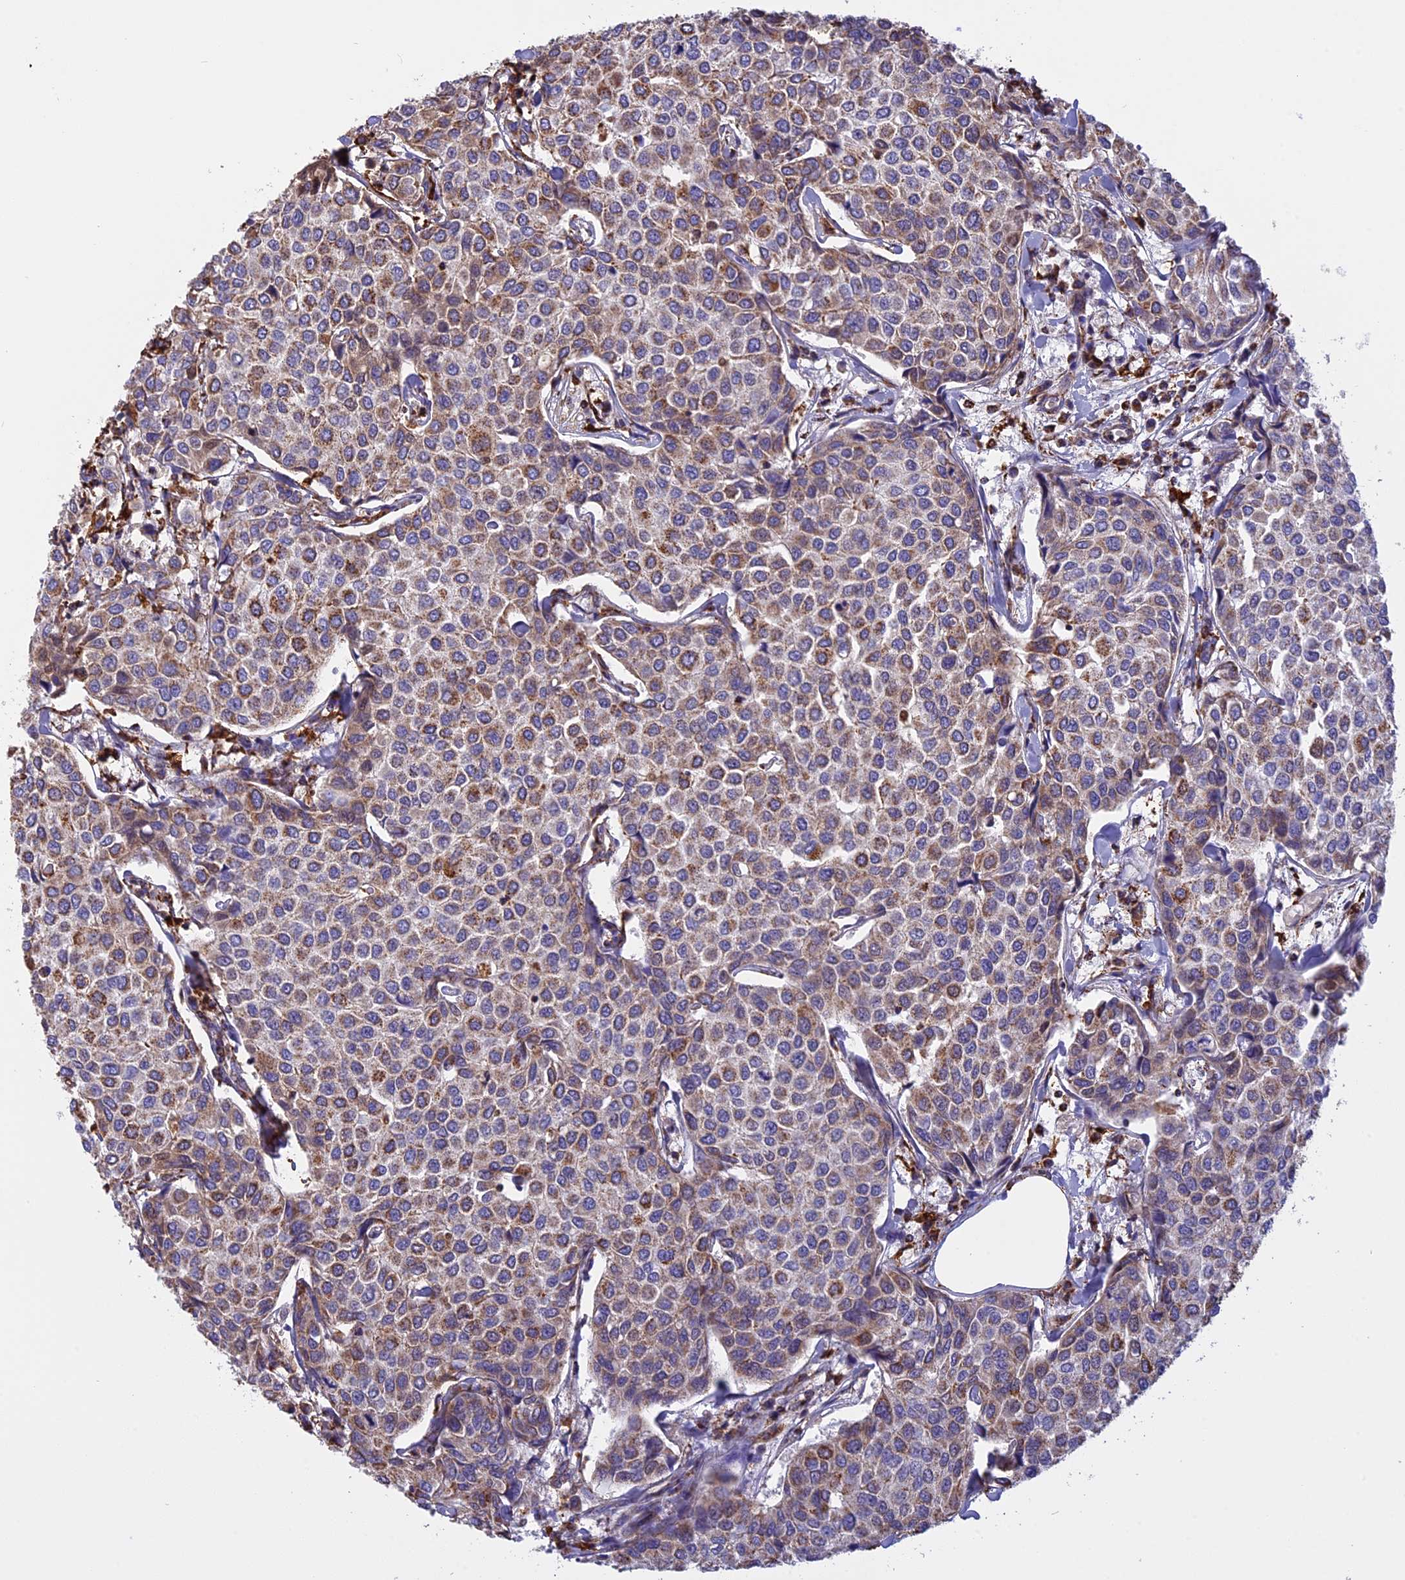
{"staining": {"intensity": "weak", "quantity": "<25%", "location": "cytoplasmic/membranous"}, "tissue": "breast cancer", "cell_type": "Tumor cells", "image_type": "cancer", "snomed": [{"axis": "morphology", "description": "Duct carcinoma"}, {"axis": "topography", "description": "Breast"}], "caption": "Immunohistochemistry histopathology image of human breast infiltrating ductal carcinoma stained for a protein (brown), which demonstrates no staining in tumor cells. Nuclei are stained in blue.", "gene": "KCNG1", "patient": {"sex": "female", "age": 55}}